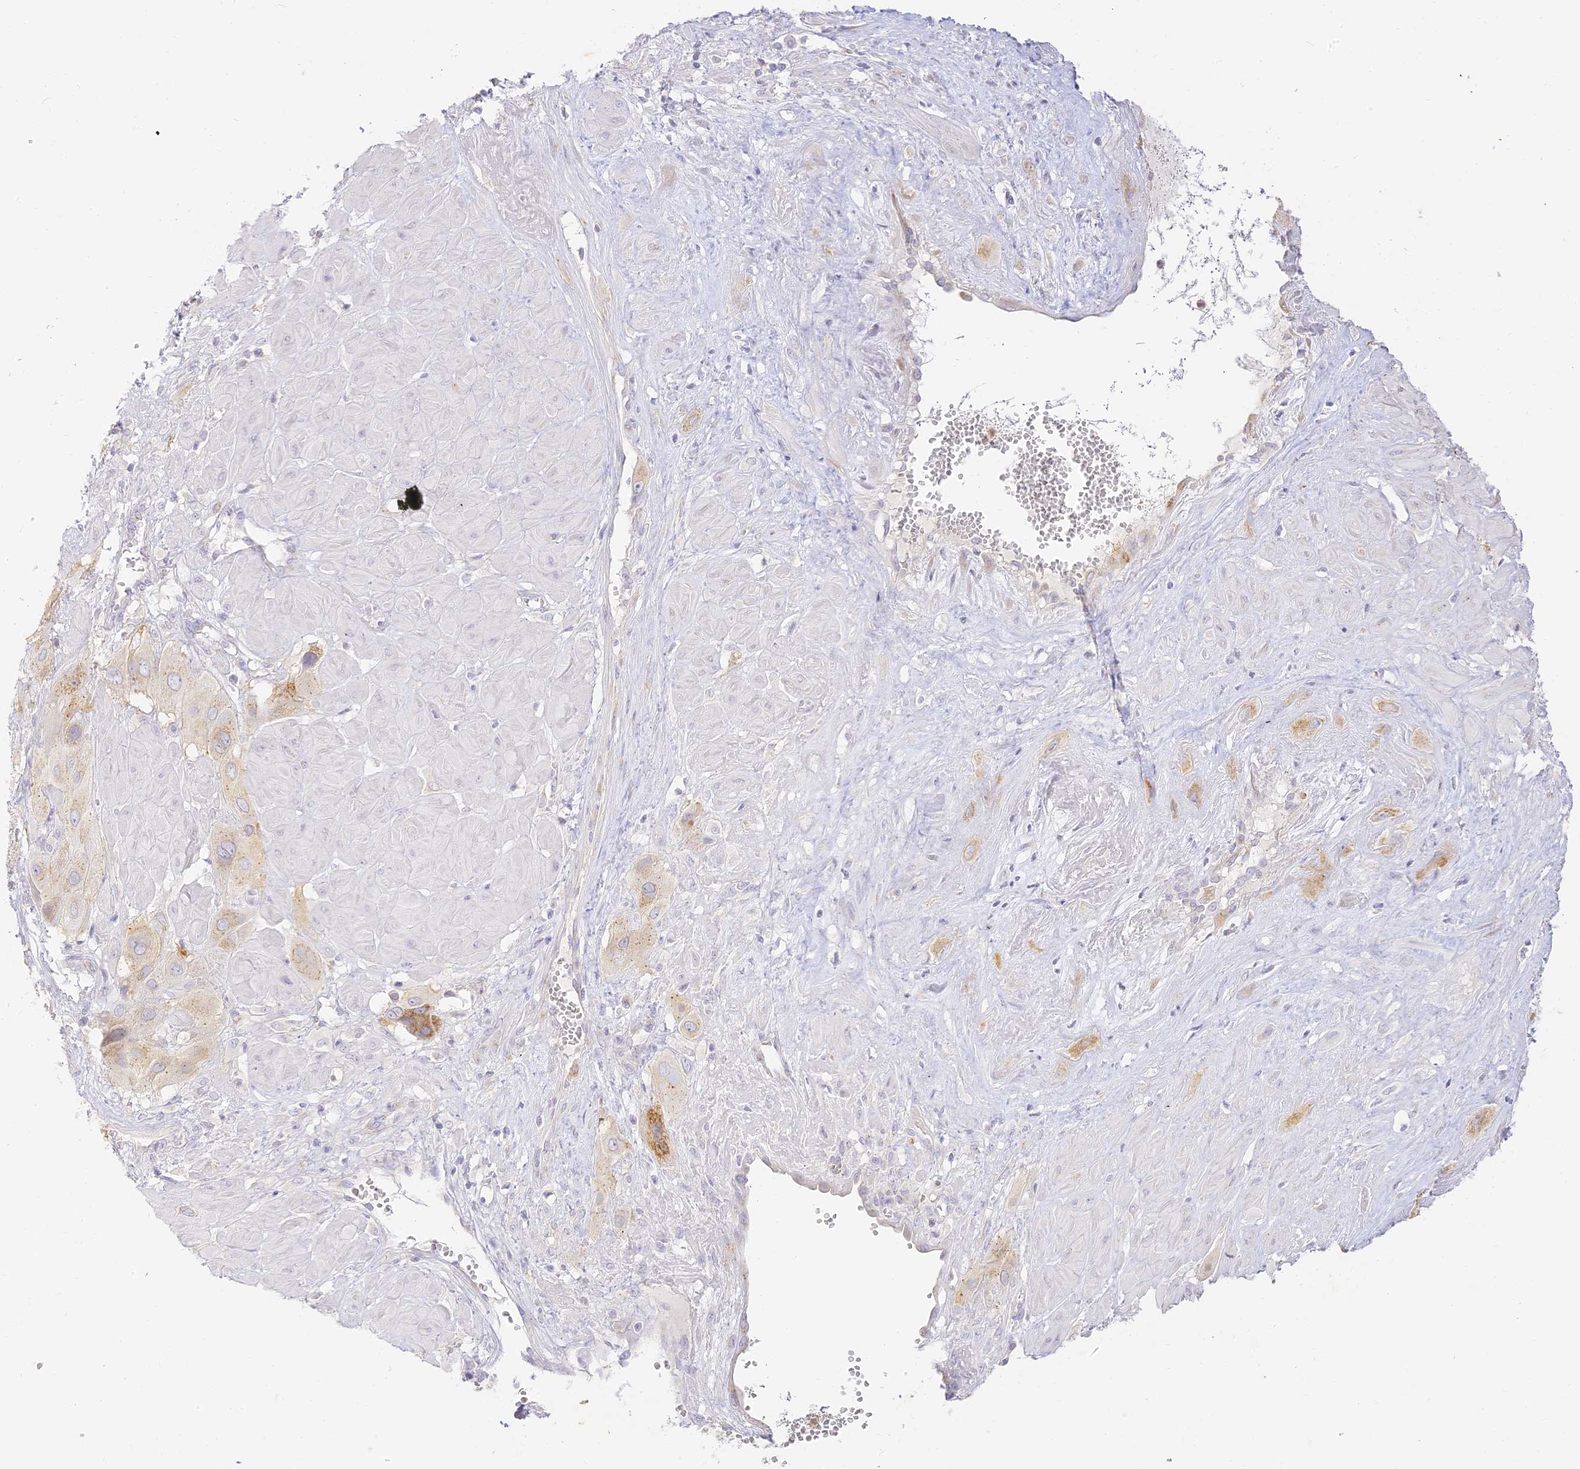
{"staining": {"intensity": "moderate", "quantity": "<25%", "location": "cytoplasmic/membranous"}, "tissue": "cervical cancer", "cell_type": "Tumor cells", "image_type": "cancer", "snomed": [{"axis": "morphology", "description": "Squamous cell carcinoma, NOS"}, {"axis": "topography", "description": "Cervix"}], "caption": "Moderate cytoplasmic/membranous positivity for a protein is appreciated in approximately <25% of tumor cells of squamous cell carcinoma (cervical) using immunohistochemistry.", "gene": "SEC13", "patient": {"sex": "female", "age": 34}}